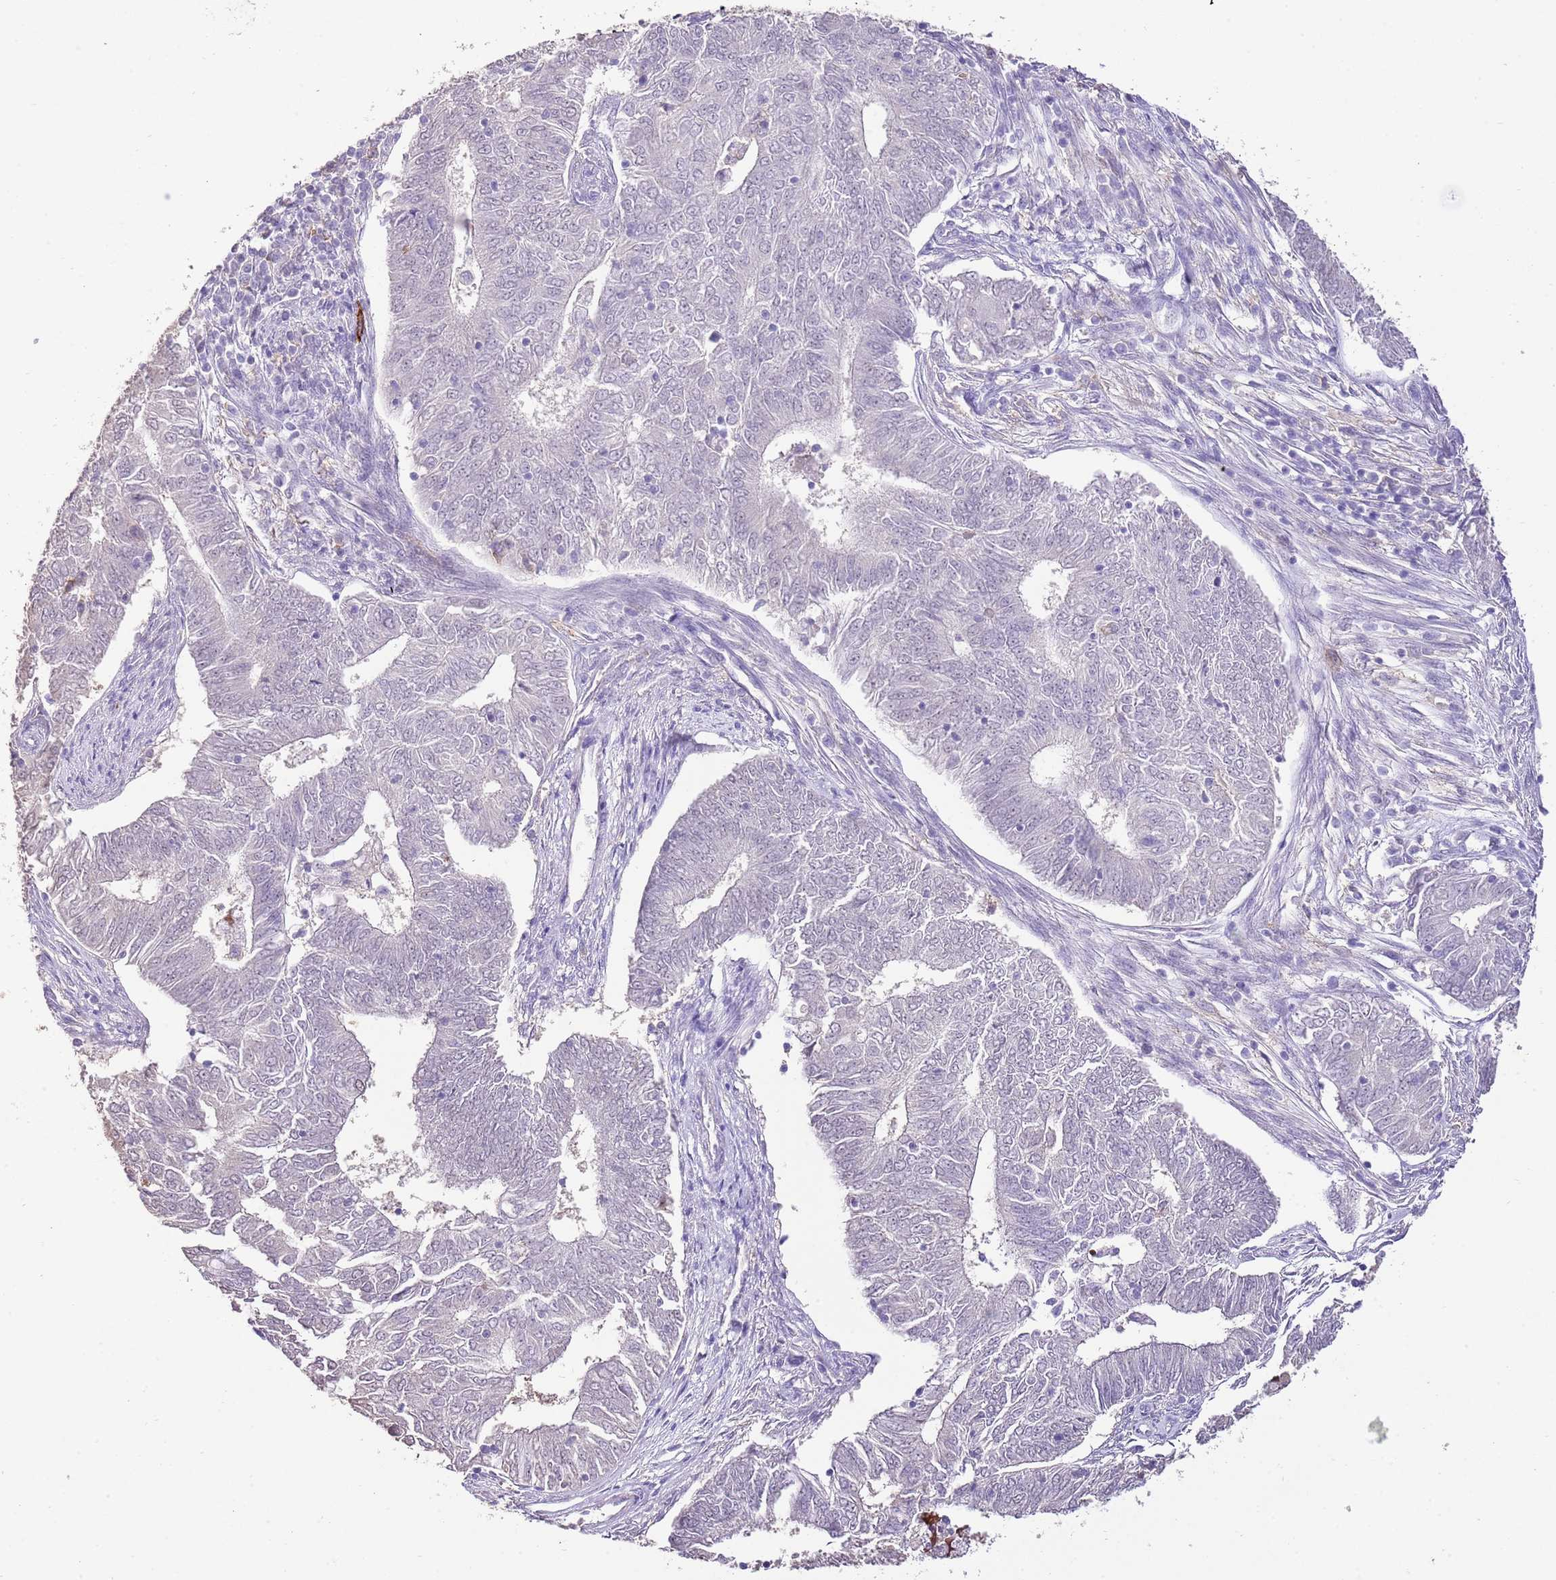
{"staining": {"intensity": "negative", "quantity": "none", "location": "none"}, "tissue": "endometrial cancer", "cell_type": "Tumor cells", "image_type": "cancer", "snomed": [{"axis": "morphology", "description": "Adenocarcinoma, NOS"}, {"axis": "topography", "description": "Endometrium"}], "caption": "Adenocarcinoma (endometrial) stained for a protein using IHC shows no positivity tumor cells.", "gene": "IZUMO4", "patient": {"sex": "female", "age": 62}}